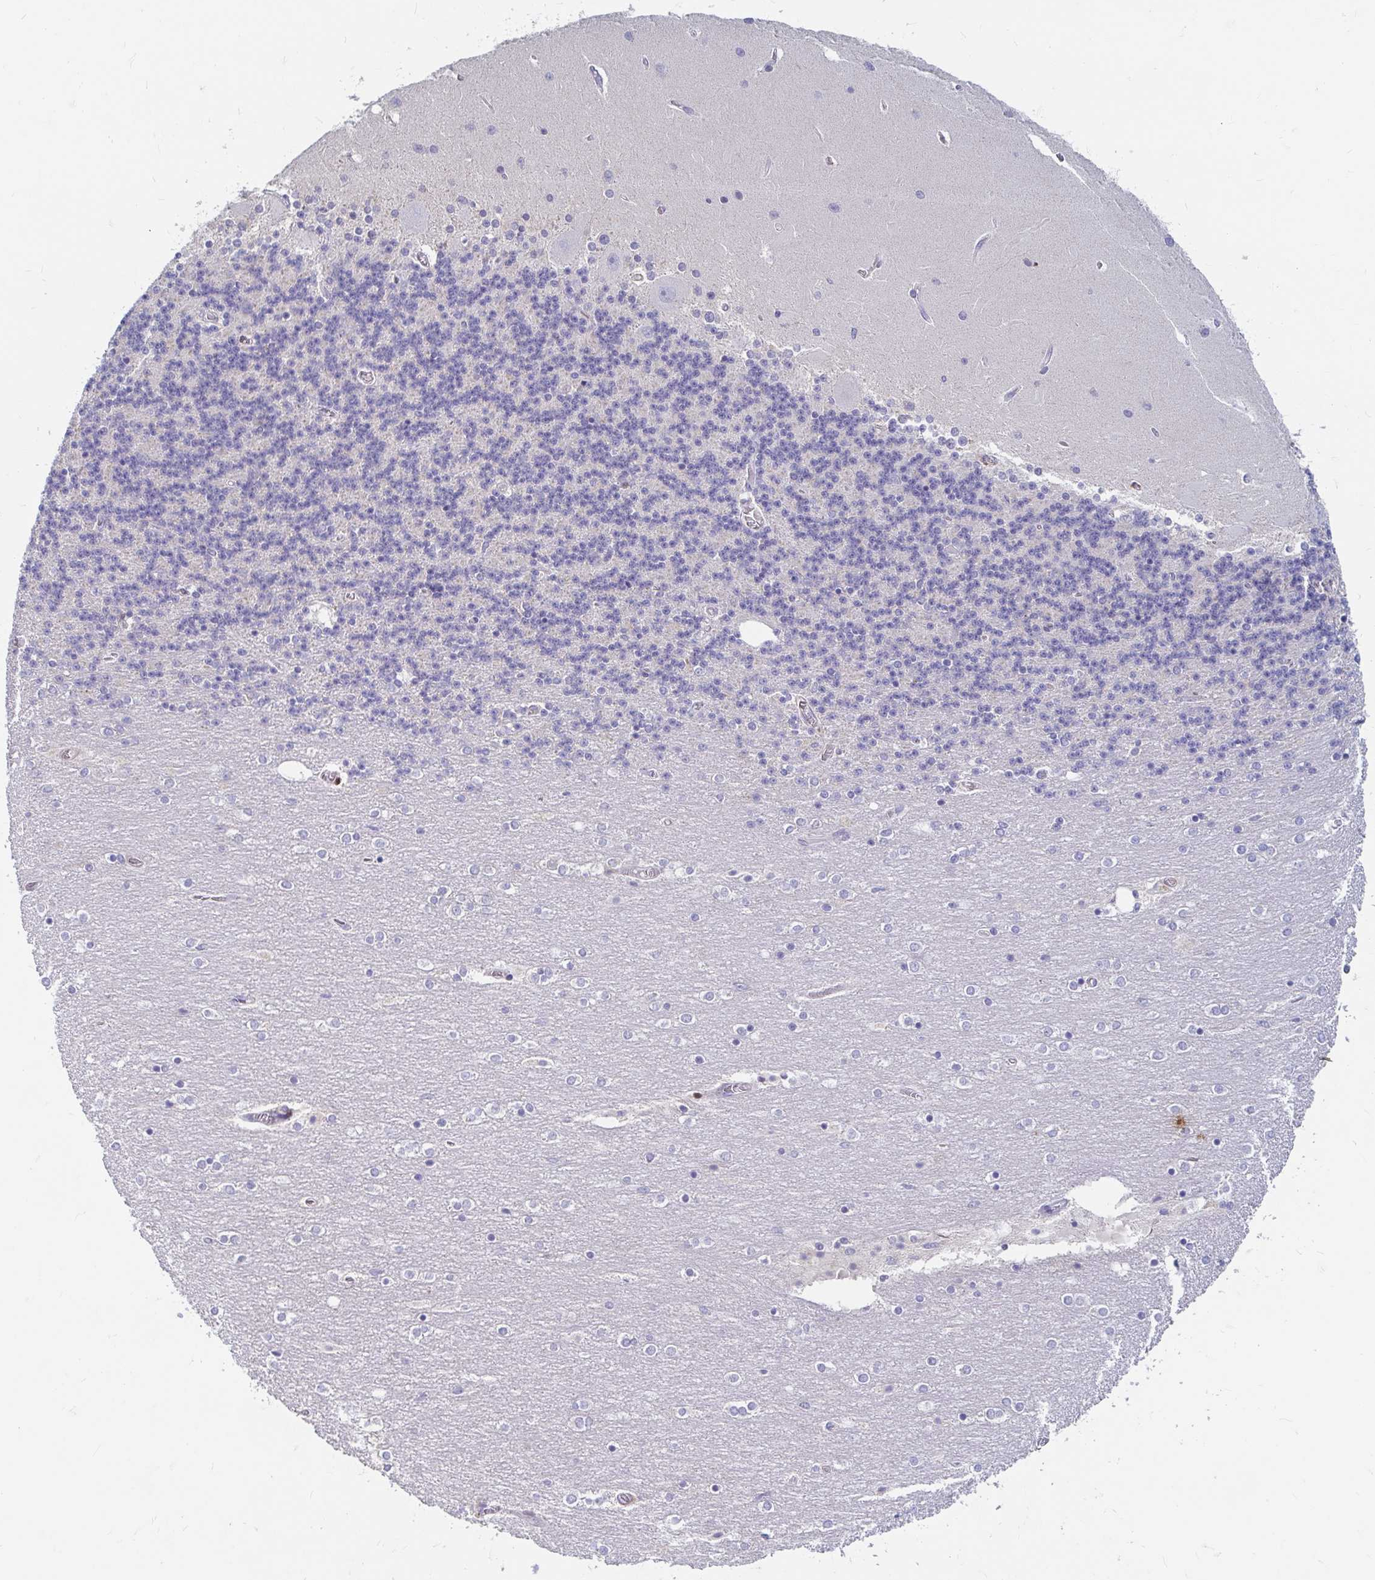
{"staining": {"intensity": "negative", "quantity": "none", "location": "none"}, "tissue": "cerebellum", "cell_type": "Cells in granular layer", "image_type": "normal", "snomed": [{"axis": "morphology", "description": "Normal tissue, NOS"}, {"axis": "topography", "description": "Cerebellum"}], "caption": "High power microscopy histopathology image of an immunohistochemistry histopathology image of unremarkable cerebellum, revealing no significant positivity in cells in granular layer.", "gene": "ADH1A", "patient": {"sex": "female", "age": 54}}